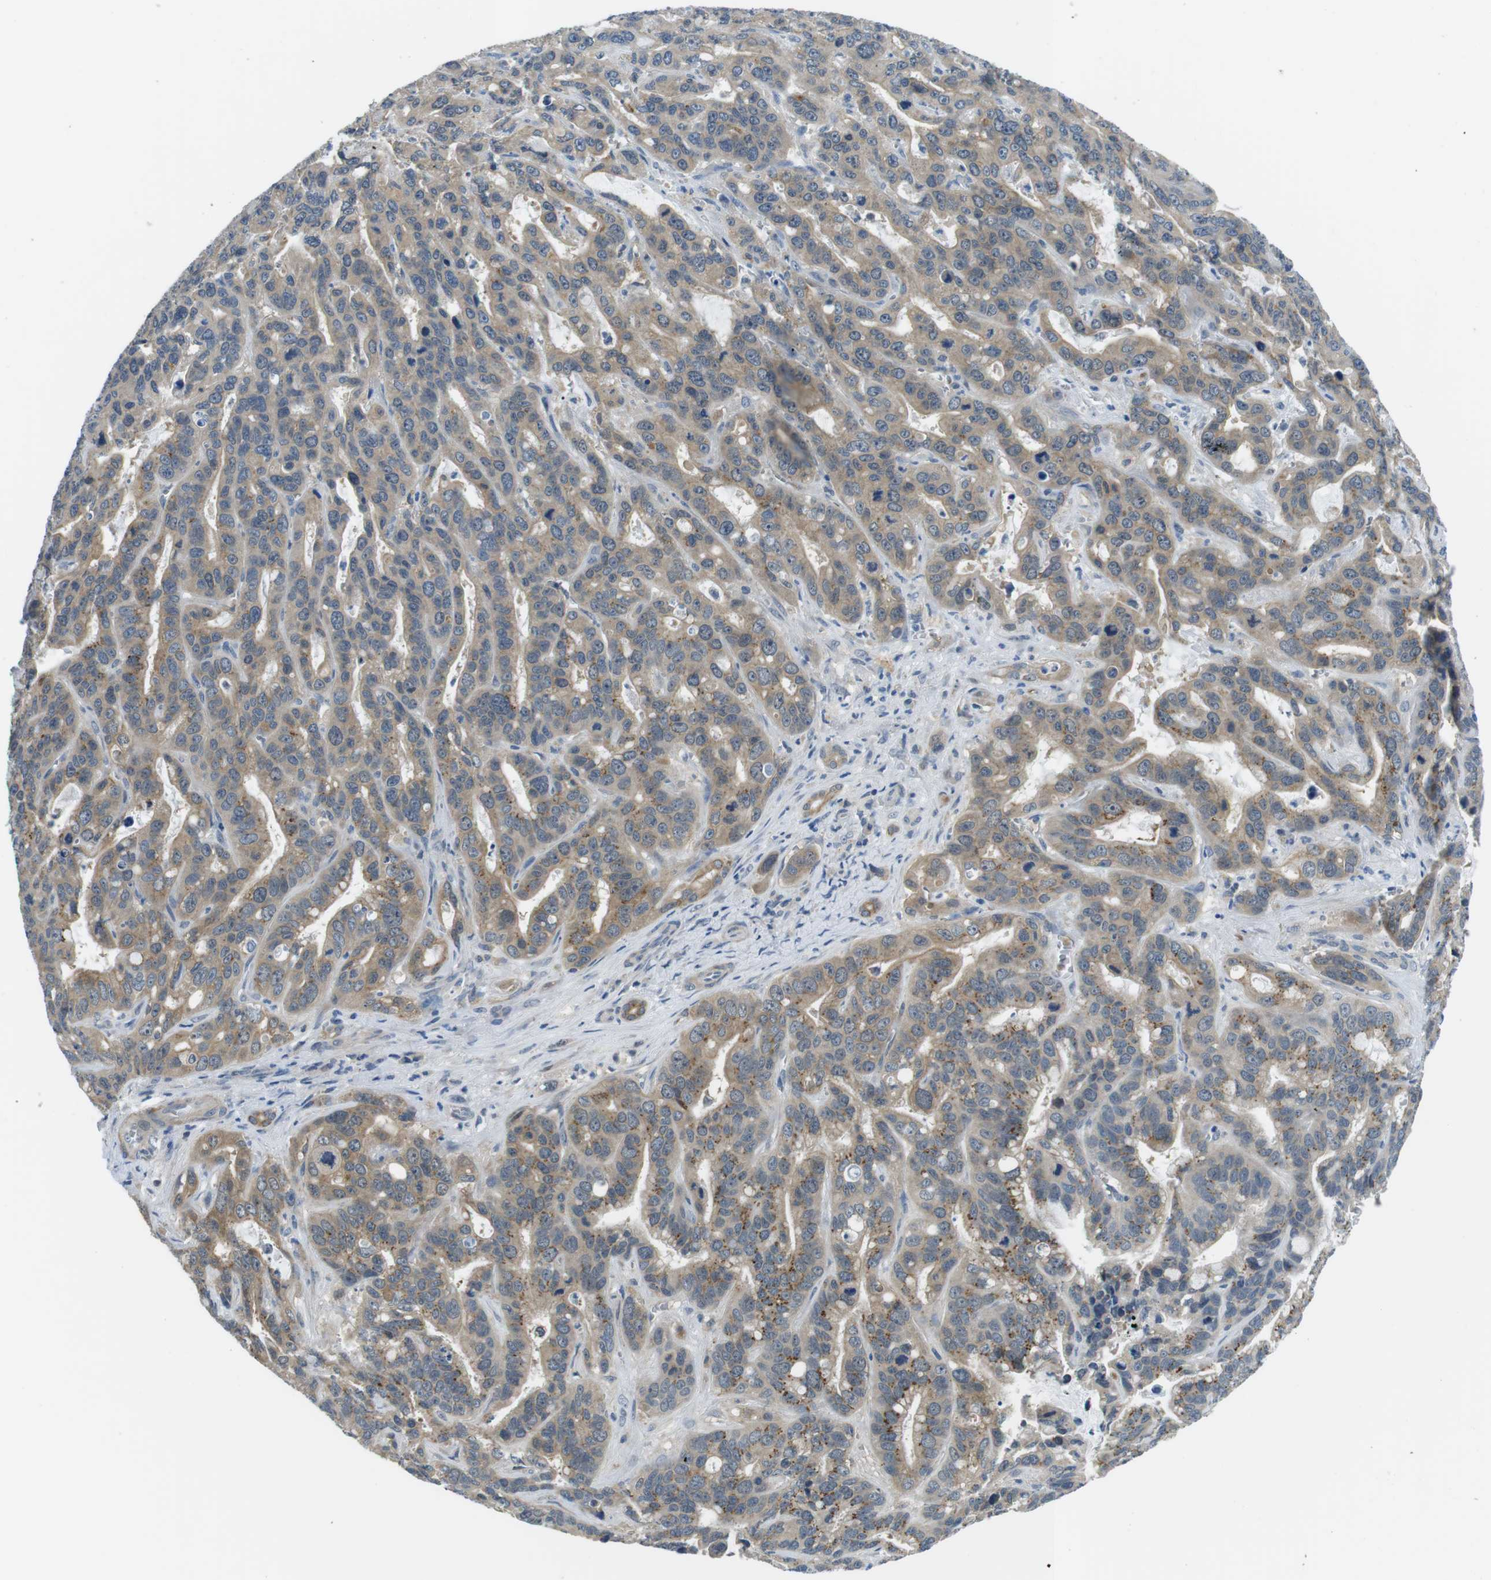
{"staining": {"intensity": "moderate", "quantity": ">75%", "location": "cytoplasmic/membranous"}, "tissue": "liver cancer", "cell_type": "Tumor cells", "image_type": "cancer", "snomed": [{"axis": "morphology", "description": "Cholangiocarcinoma"}, {"axis": "topography", "description": "Liver"}], "caption": "Immunohistochemical staining of human liver cholangiocarcinoma displays moderate cytoplasmic/membranous protein staining in approximately >75% of tumor cells.", "gene": "WSCD1", "patient": {"sex": "female", "age": 65}}